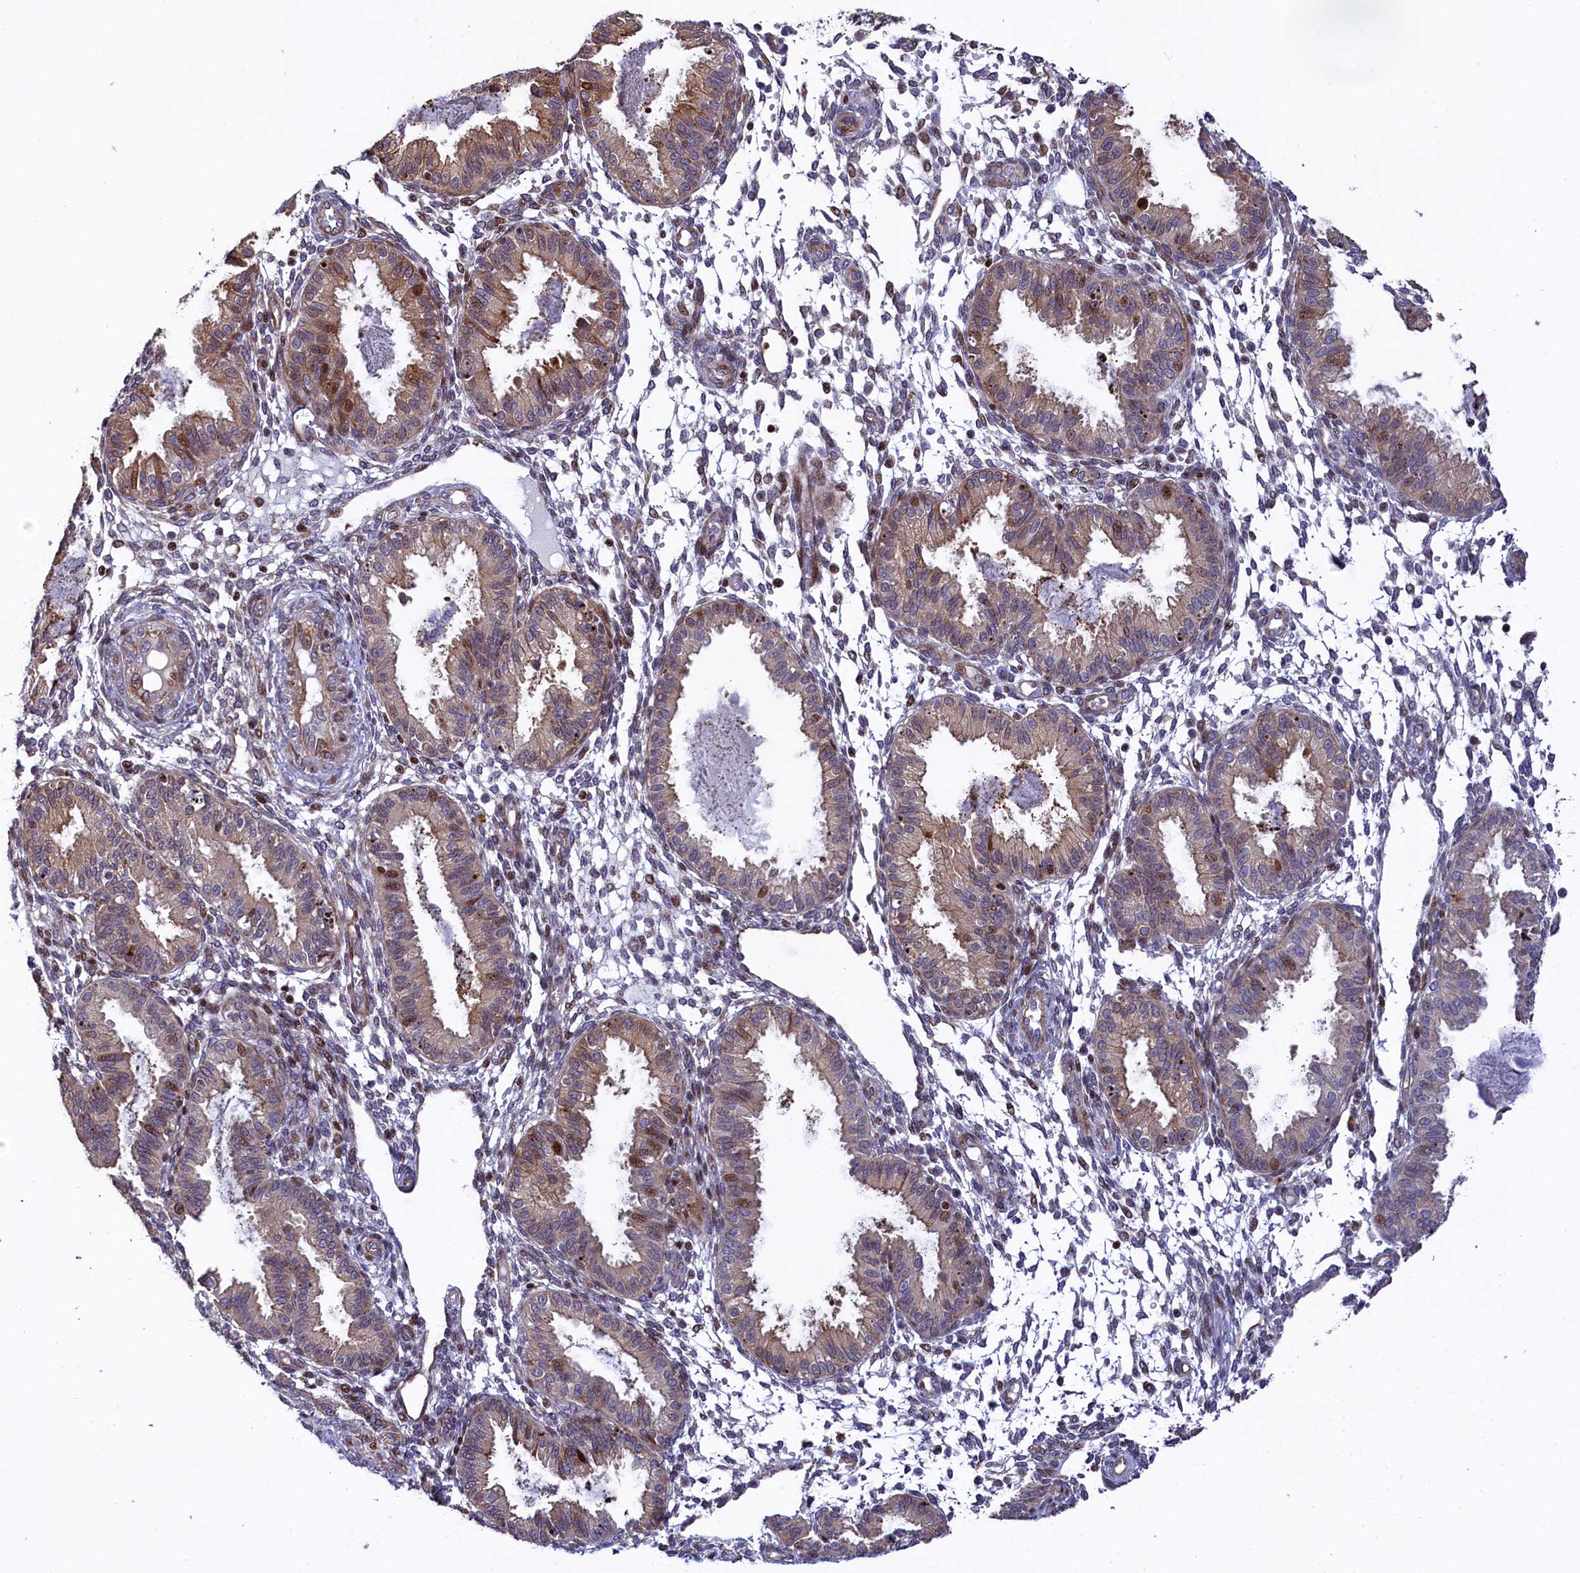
{"staining": {"intensity": "moderate", "quantity": "<25%", "location": "nuclear"}, "tissue": "endometrium", "cell_type": "Cells in endometrial stroma", "image_type": "normal", "snomed": [{"axis": "morphology", "description": "Normal tissue, NOS"}, {"axis": "topography", "description": "Endometrium"}], "caption": "Immunohistochemical staining of normal endometrium exhibits <25% levels of moderate nuclear protein expression in approximately <25% of cells in endometrial stroma. (Stains: DAB (3,3'-diaminobenzidine) in brown, nuclei in blue, Microscopy: brightfield microscopy at high magnification).", "gene": "TGDS", "patient": {"sex": "female", "age": 33}}